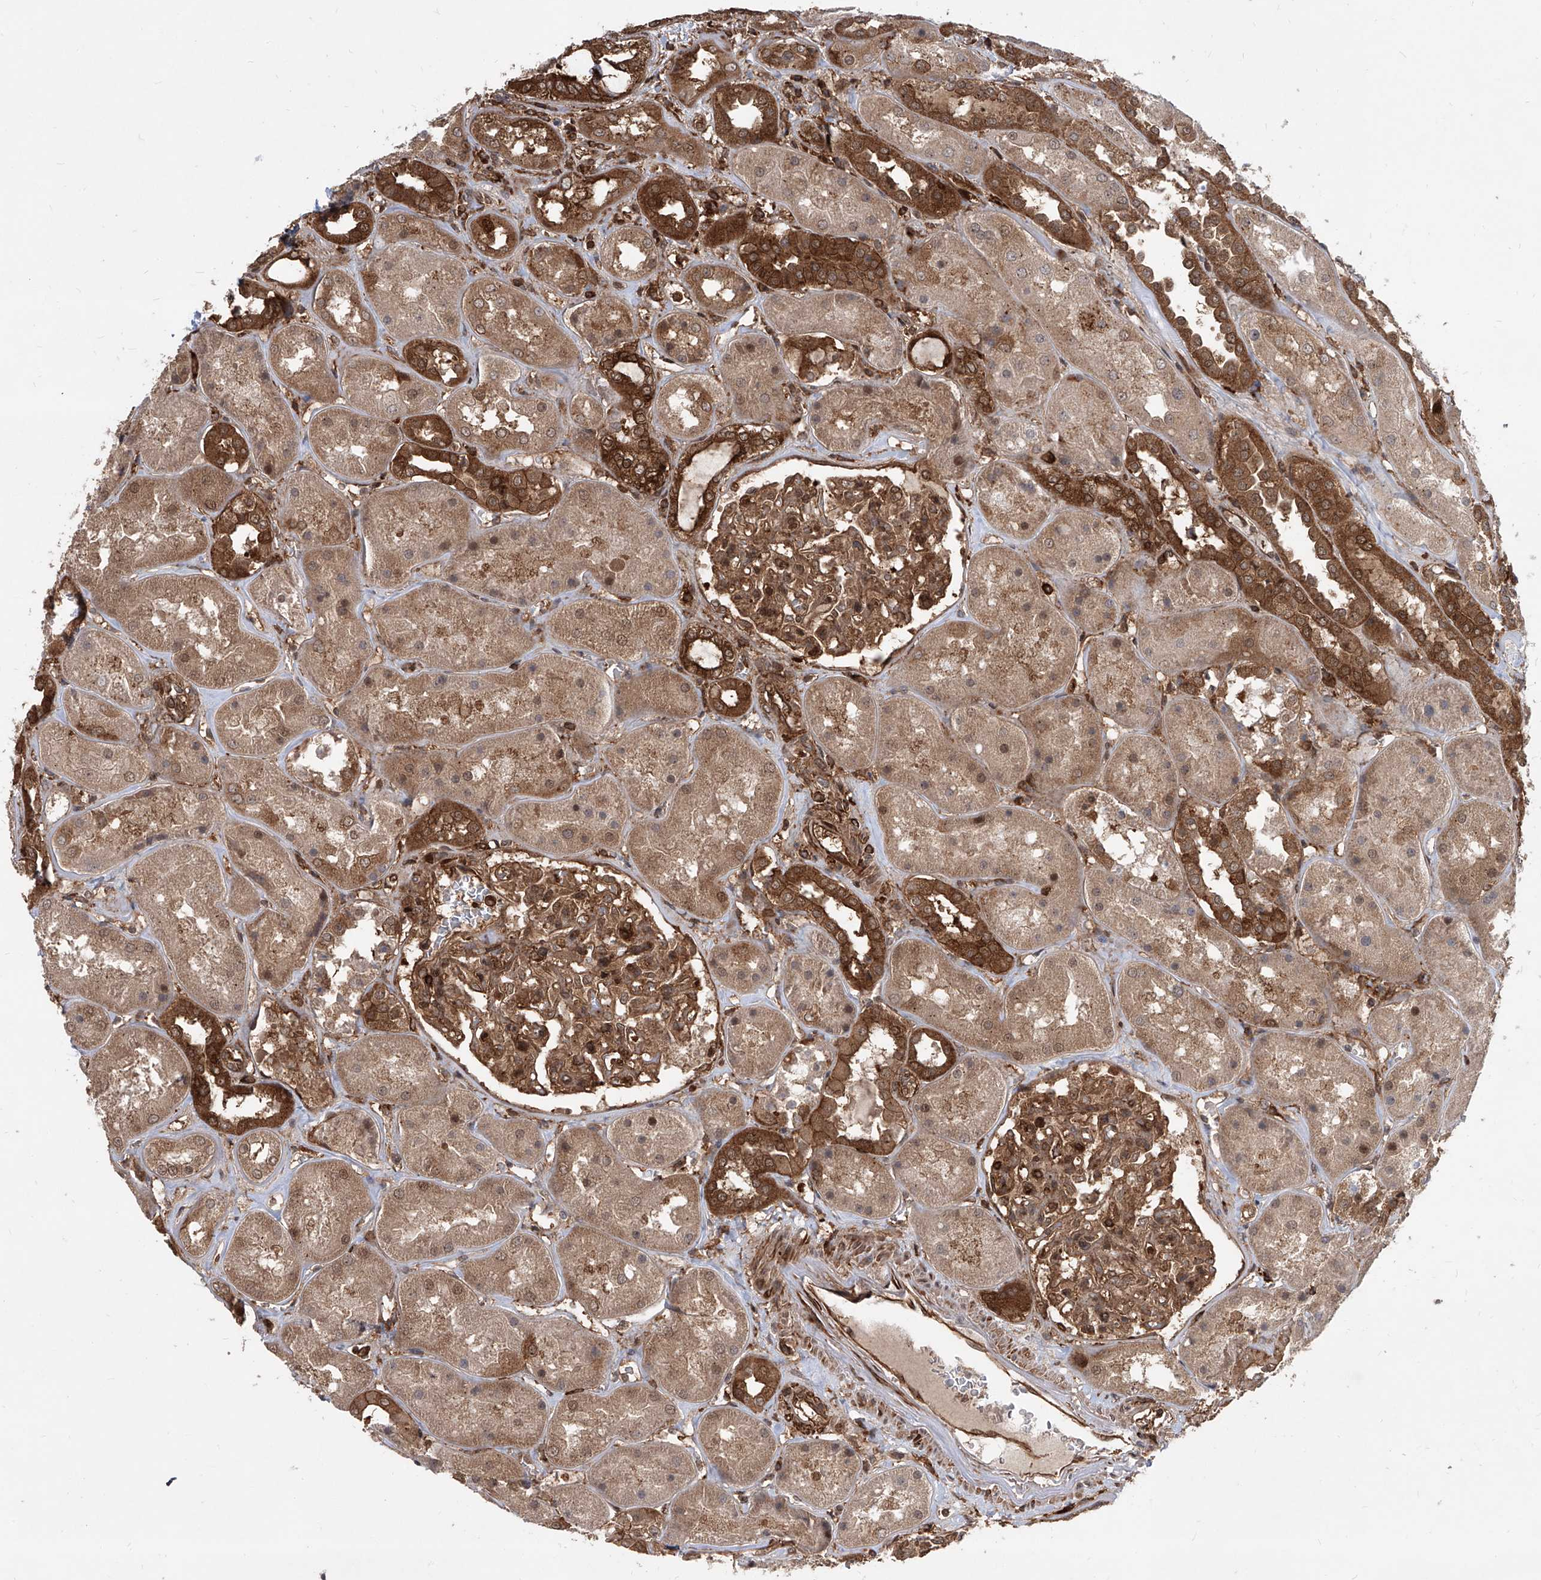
{"staining": {"intensity": "strong", "quantity": ">75%", "location": "cytoplasmic/membranous,nuclear"}, "tissue": "kidney", "cell_type": "Cells in glomeruli", "image_type": "normal", "snomed": [{"axis": "morphology", "description": "Normal tissue, NOS"}, {"axis": "topography", "description": "Kidney"}], "caption": "Immunohistochemistry (DAB) staining of normal human kidney exhibits strong cytoplasmic/membranous,nuclear protein staining in approximately >75% of cells in glomeruli.", "gene": "MAGED2", "patient": {"sex": "male", "age": 70}}